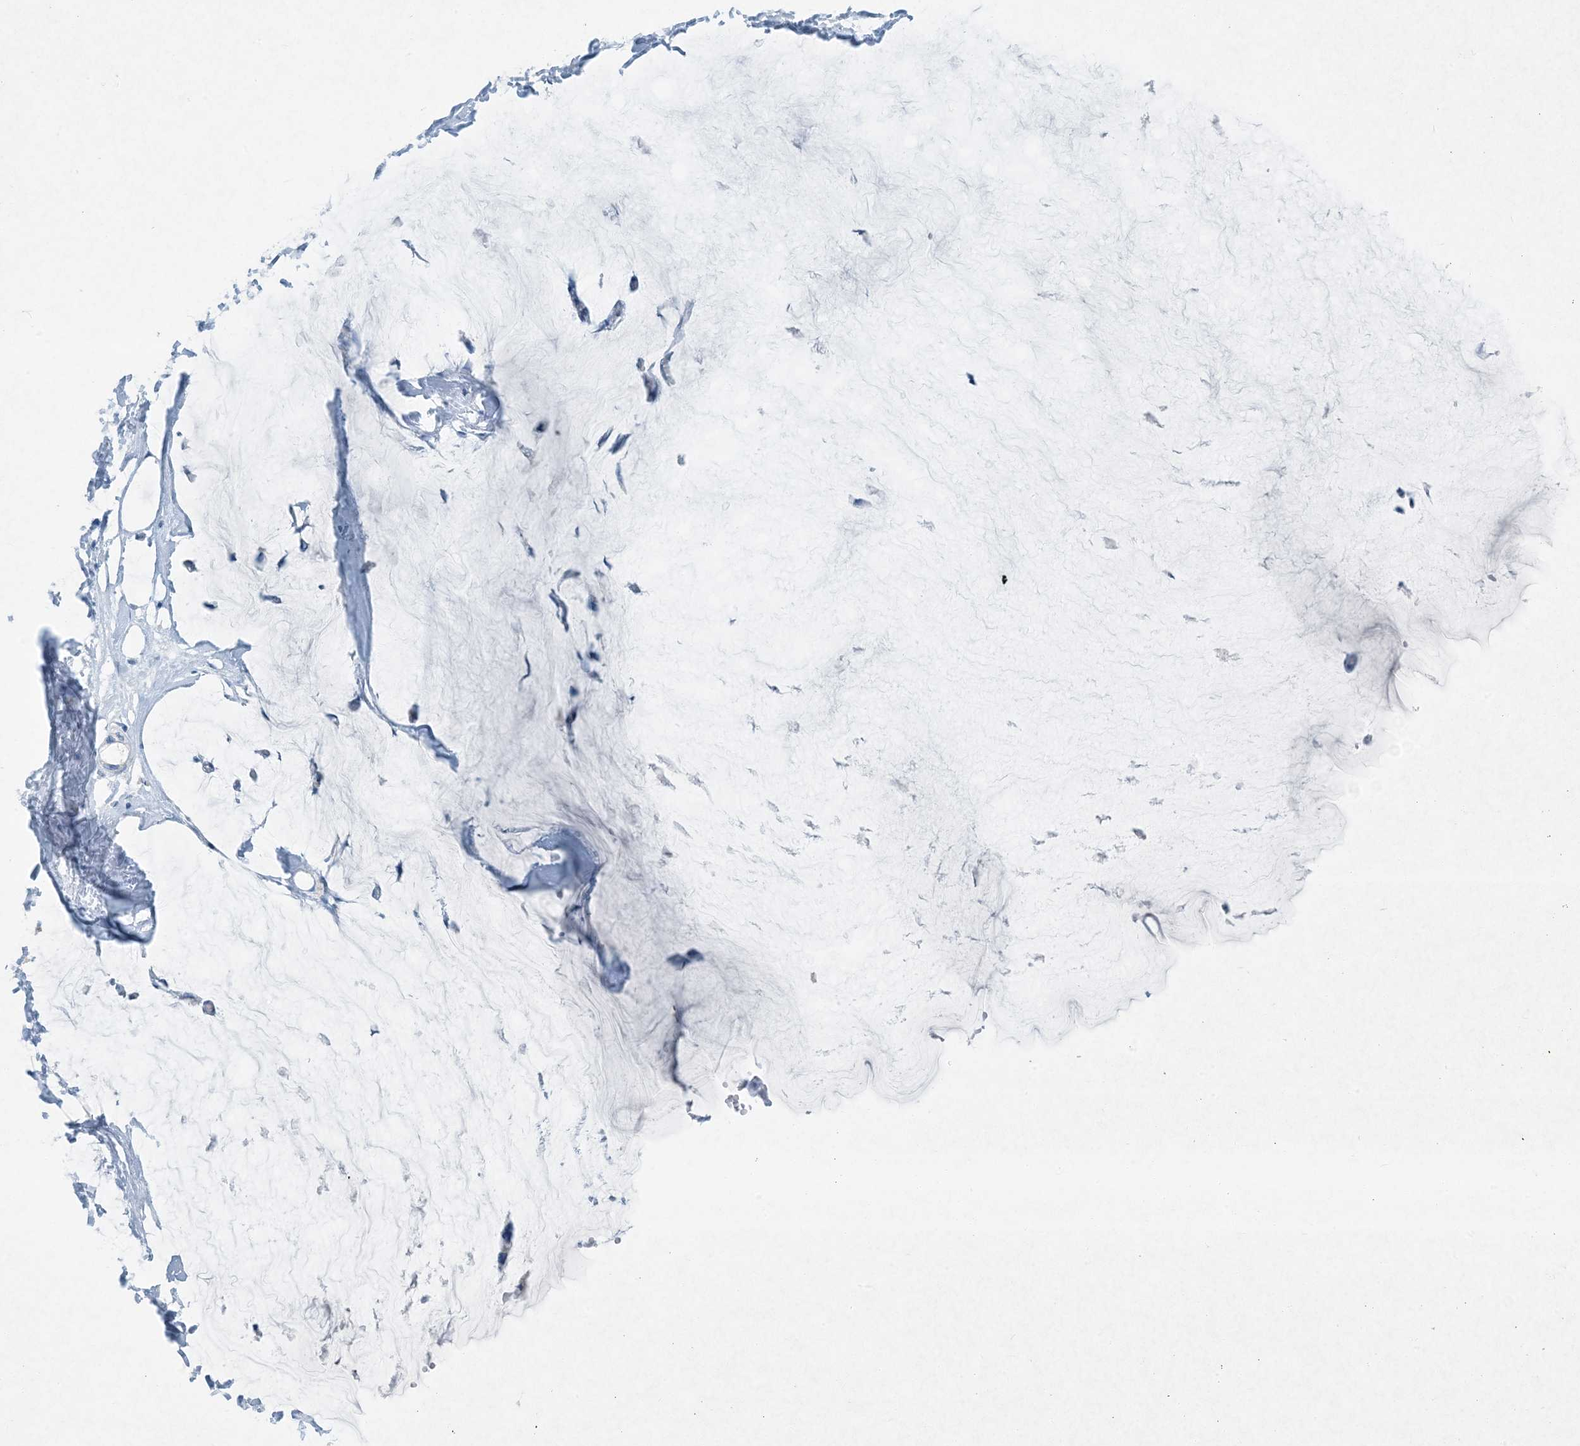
{"staining": {"intensity": "negative", "quantity": "none", "location": "none"}, "tissue": "ovarian cancer", "cell_type": "Tumor cells", "image_type": "cancer", "snomed": [{"axis": "morphology", "description": "Cystadenocarcinoma, mucinous, NOS"}, {"axis": "topography", "description": "Ovary"}], "caption": "This is an immunohistochemistry micrograph of ovarian mucinous cystadenocarcinoma. There is no staining in tumor cells.", "gene": "PGM5", "patient": {"sex": "female", "age": 39}}